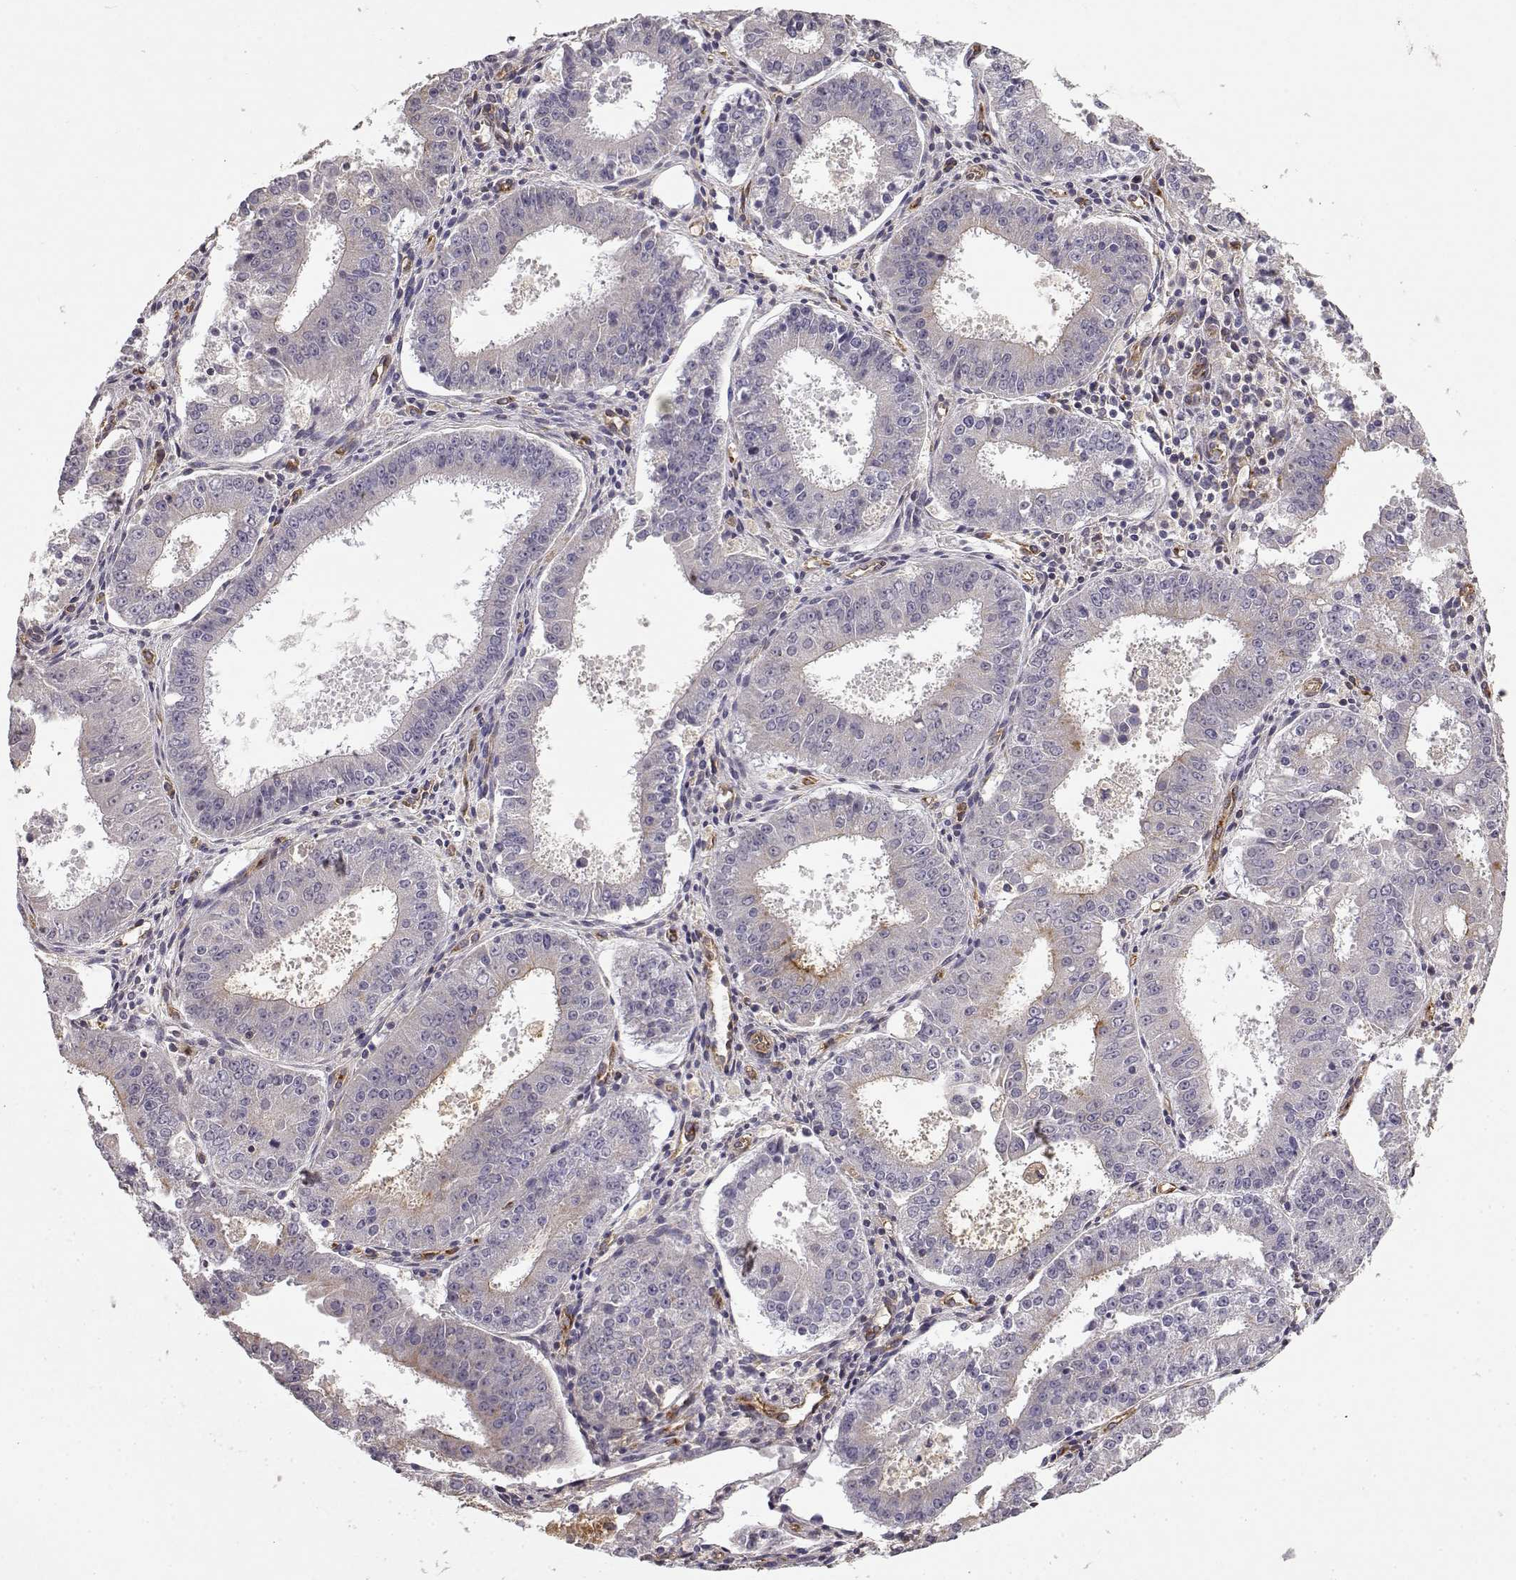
{"staining": {"intensity": "negative", "quantity": "none", "location": "none"}, "tissue": "ovarian cancer", "cell_type": "Tumor cells", "image_type": "cancer", "snomed": [{"axis": "morphology", "description": "Carcinoma, endometroid"}, {"axis": "topography", "description": "Ovary"}], "caption": "This is an immunohistochemistry photomicrograph of human ovarian endometroid carcinoma. There is no expression in tumor cells.", "gene": "IFITM1", "patient": {"sex": "female", "age": 42}}